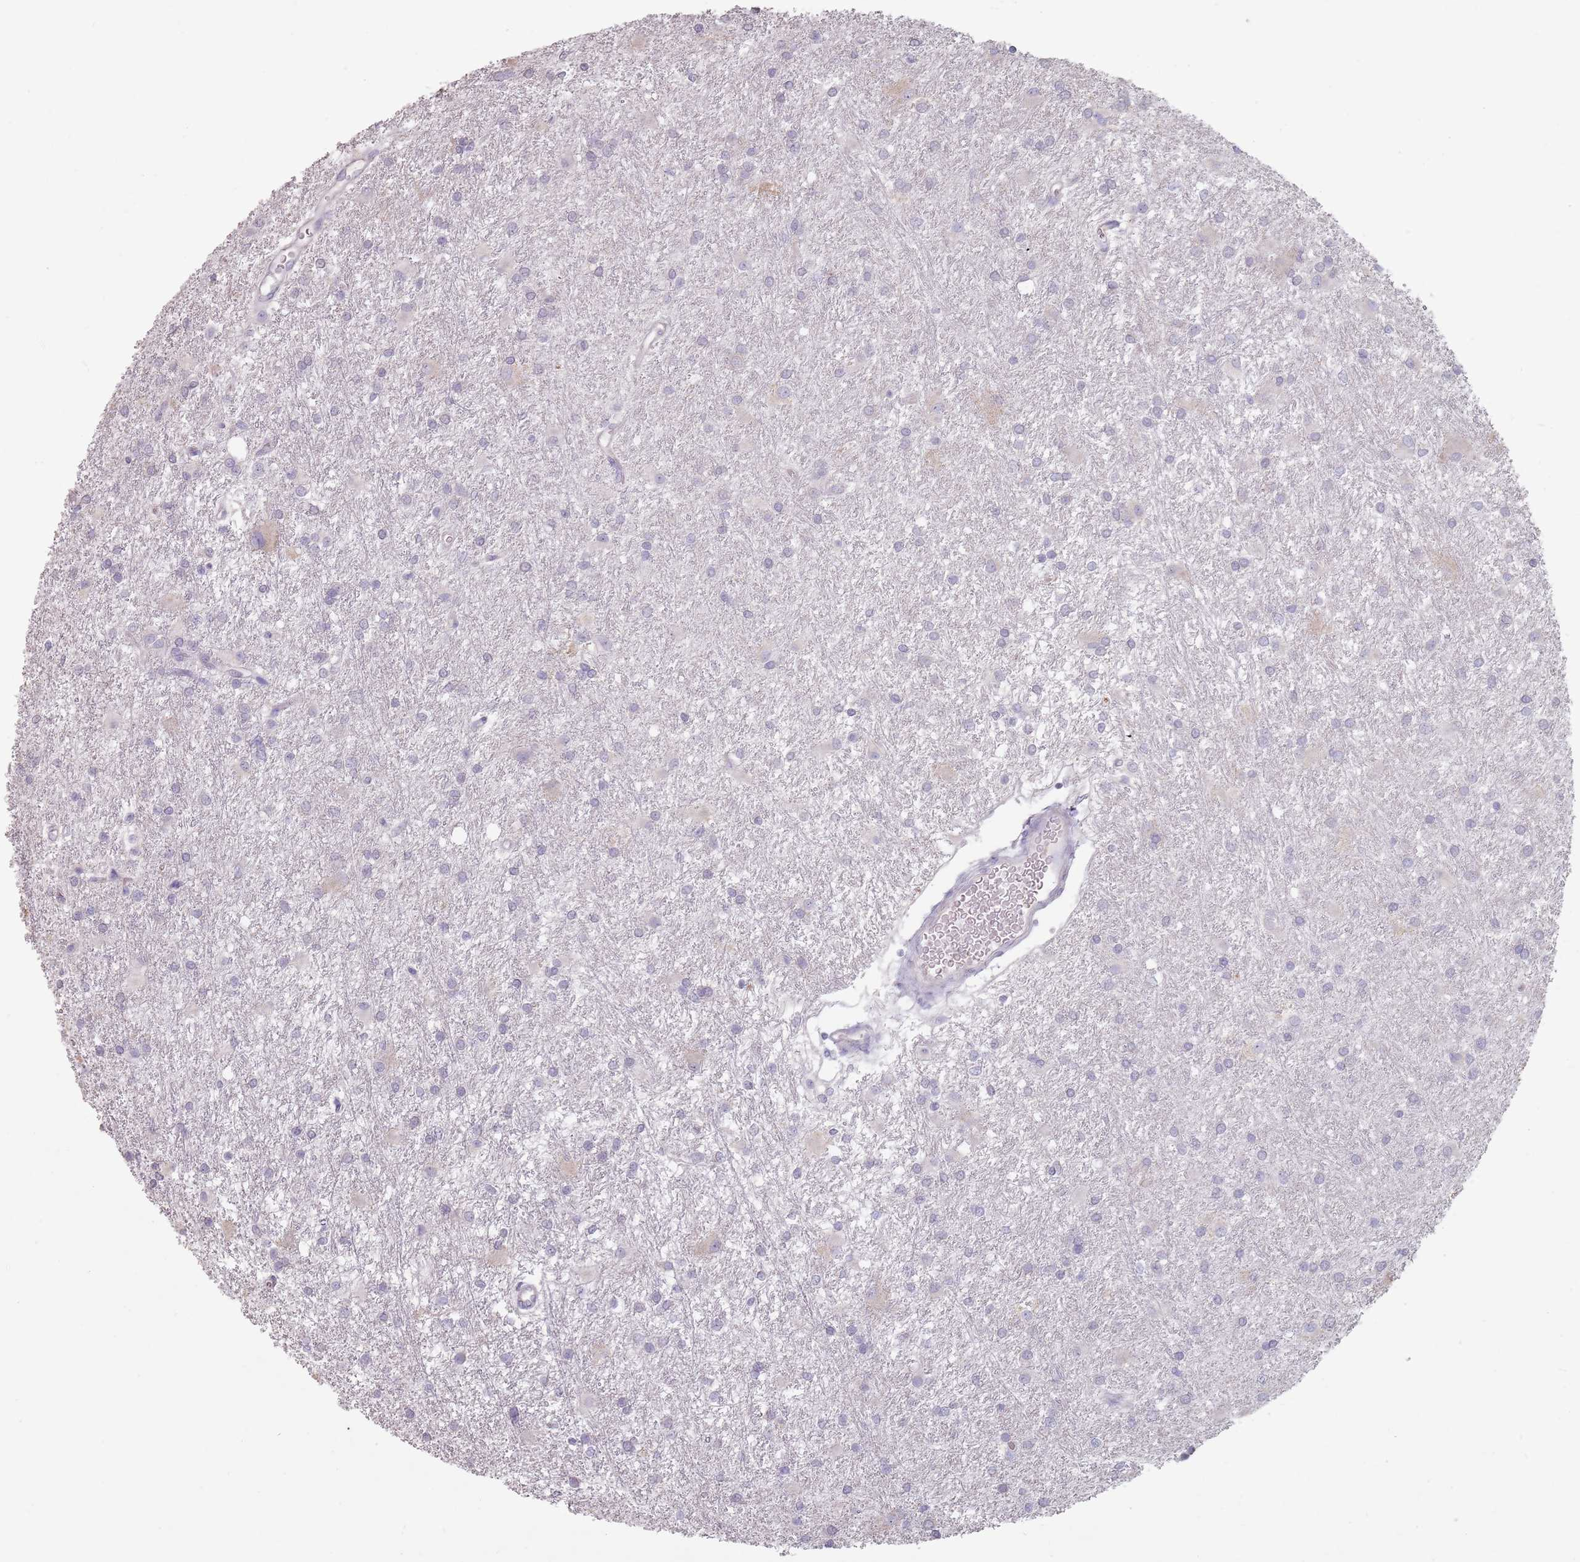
{"staining": {"intensity": "negative", "quantity": "none", "location": "none"}, "tissue": "glioma", "cell_type": "Tumor cells", "image_type": "cancer", "snomed": [{"axis": "morphology", "description": "Glioma, malignant, High grade"}, {"axis": "topography", "description": "Brain"}], "caption": "This micrograph is of glioma stained with immunohistochemistry (IHC) to label a protein in brown with the nuclei are counter-stained blue. There is no expression in tumor cells.", "gene": "STYK1", "patient": {"sex": "female", "age": 50}}